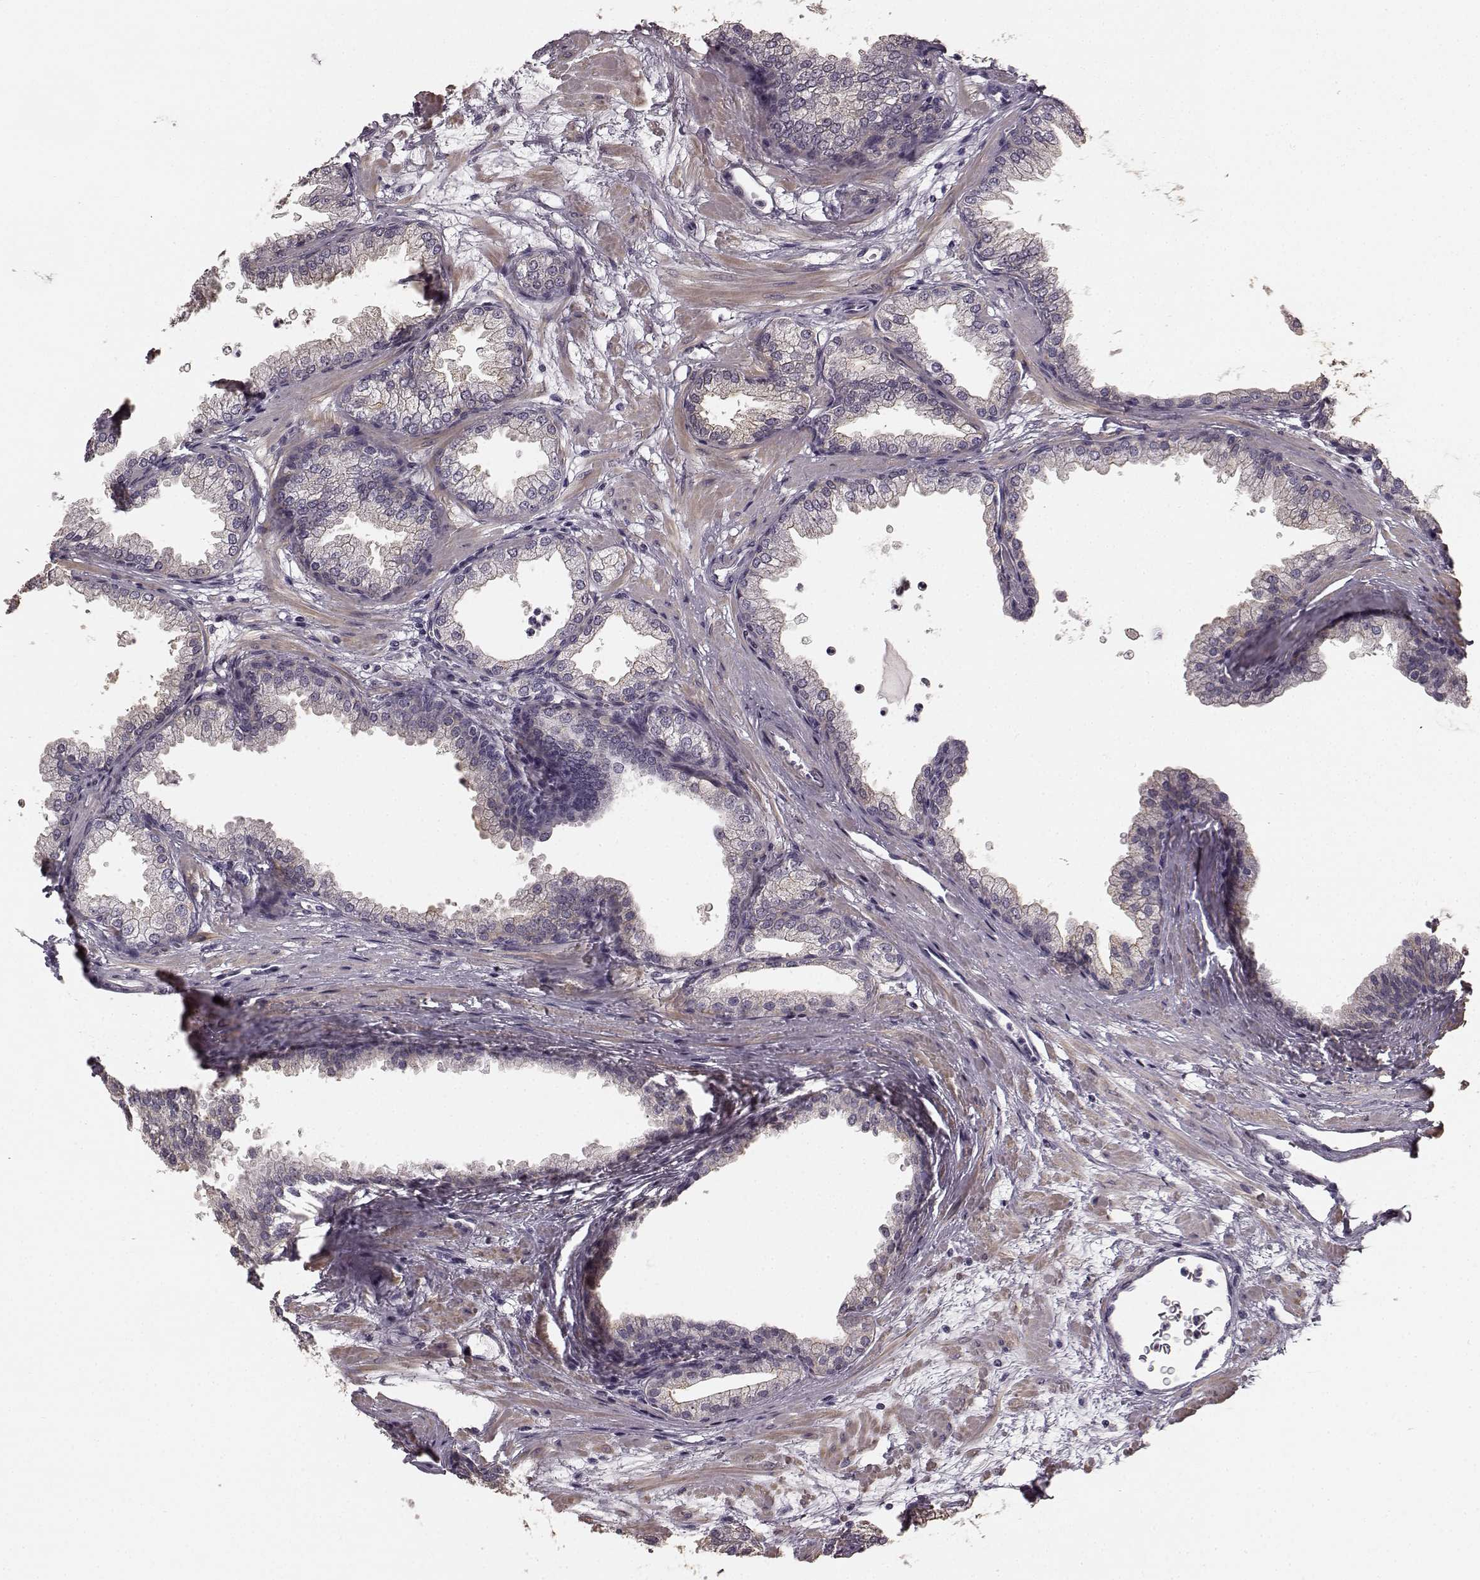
{"staining": {"intensity": "negative", "quantity": "none", "location": "none"}, "tissue": "prostate", "cell_type": "Glandular cells", "image_type": "normal", "snomed": [{"axis": "morphology", "description": "Normal tissue, NOS"}, {"axis": "topography", "description": "Prostate"}], "caption": "High power microscopy histopathology image of an immunohistochemistry image of benign prostate, revealing no significant expression in glandular cells. Brightfield microscopy of immunohistochemistry stained with DAB (brown) and hematoxylin (blue), captured at high magnification.", "gene": "RIT2", "patient": {"sex": "male", "age": 37}}